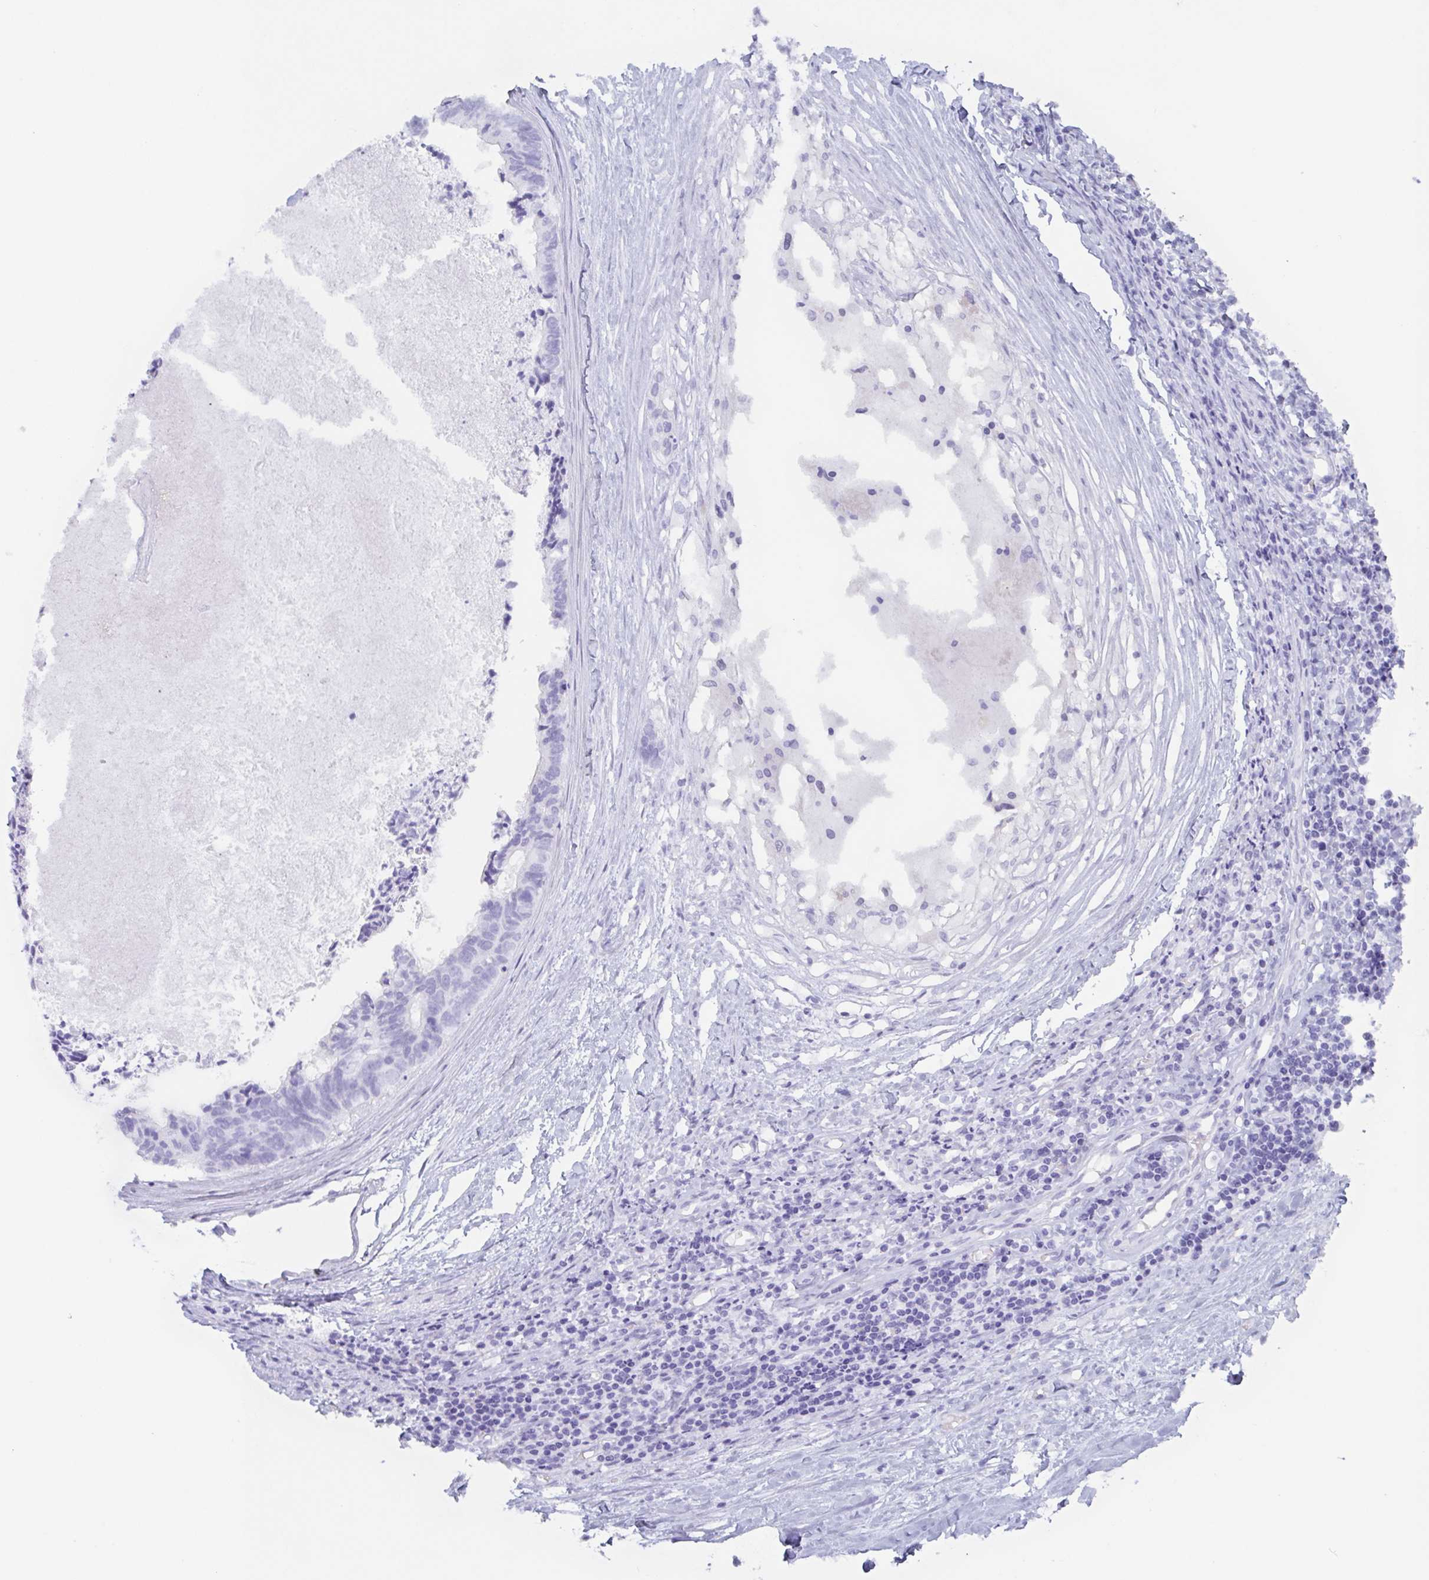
{"staining": {"intensity": "negative", "quantity": "none", "location": "none"}, "tissue": "colorectal cancer", "cell_type": "Tumor cells", "image_type": "cancer", "snomed": [{"axis": "morphology", "description": "Adenocarcinoma, NOS"}, {"axis": "topography", "description": "Colon"}, {"axis": "topography", "description": "Rectum"}], "caption": "Adenocarcinoma (colorectal) was stained to show a protein in brown. There is no significant positivity in tumor cells.", "gene": "POU2F3", "patient": {"sex": "male", "age": 57}}